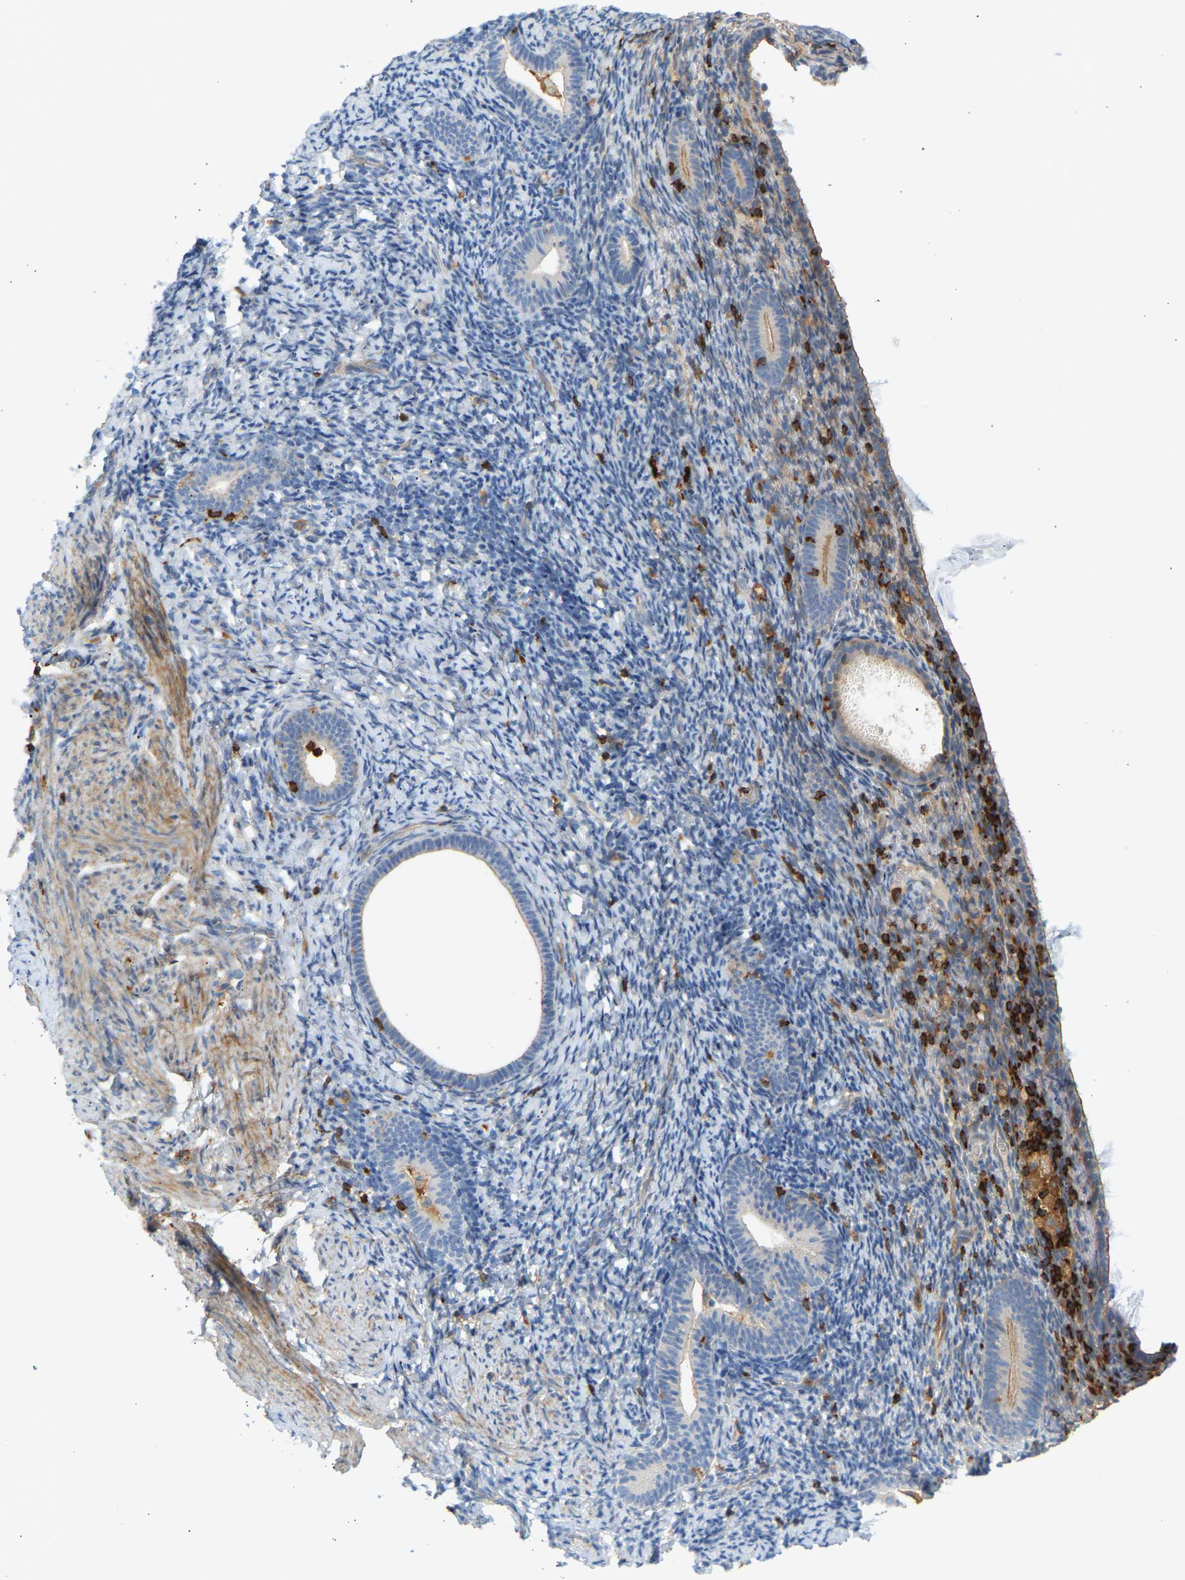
{"staining": {"intensity": "weak", "quantity": "25%-75%", "location": "cytoplasmic/membranous"}, "tissue": "endometrium", "cell_type": "Cells in endometrial stroma", "image_type": "normal", "snomed": [{"axis": "morphology", "description": "Normal tissue, NOS"}, {"axis": "topography", "description": "Endometrium"}], "caption": "IHC photomicrograph of normal endometrium stained for a protein (brown), which demonstrates low levels of weak cytoplasmic/membranous expression in approximately 25%-75% of cells in endometrial stroma.", "gene": "FNBP1", "patient": {"sex": "female", "age": 51}}